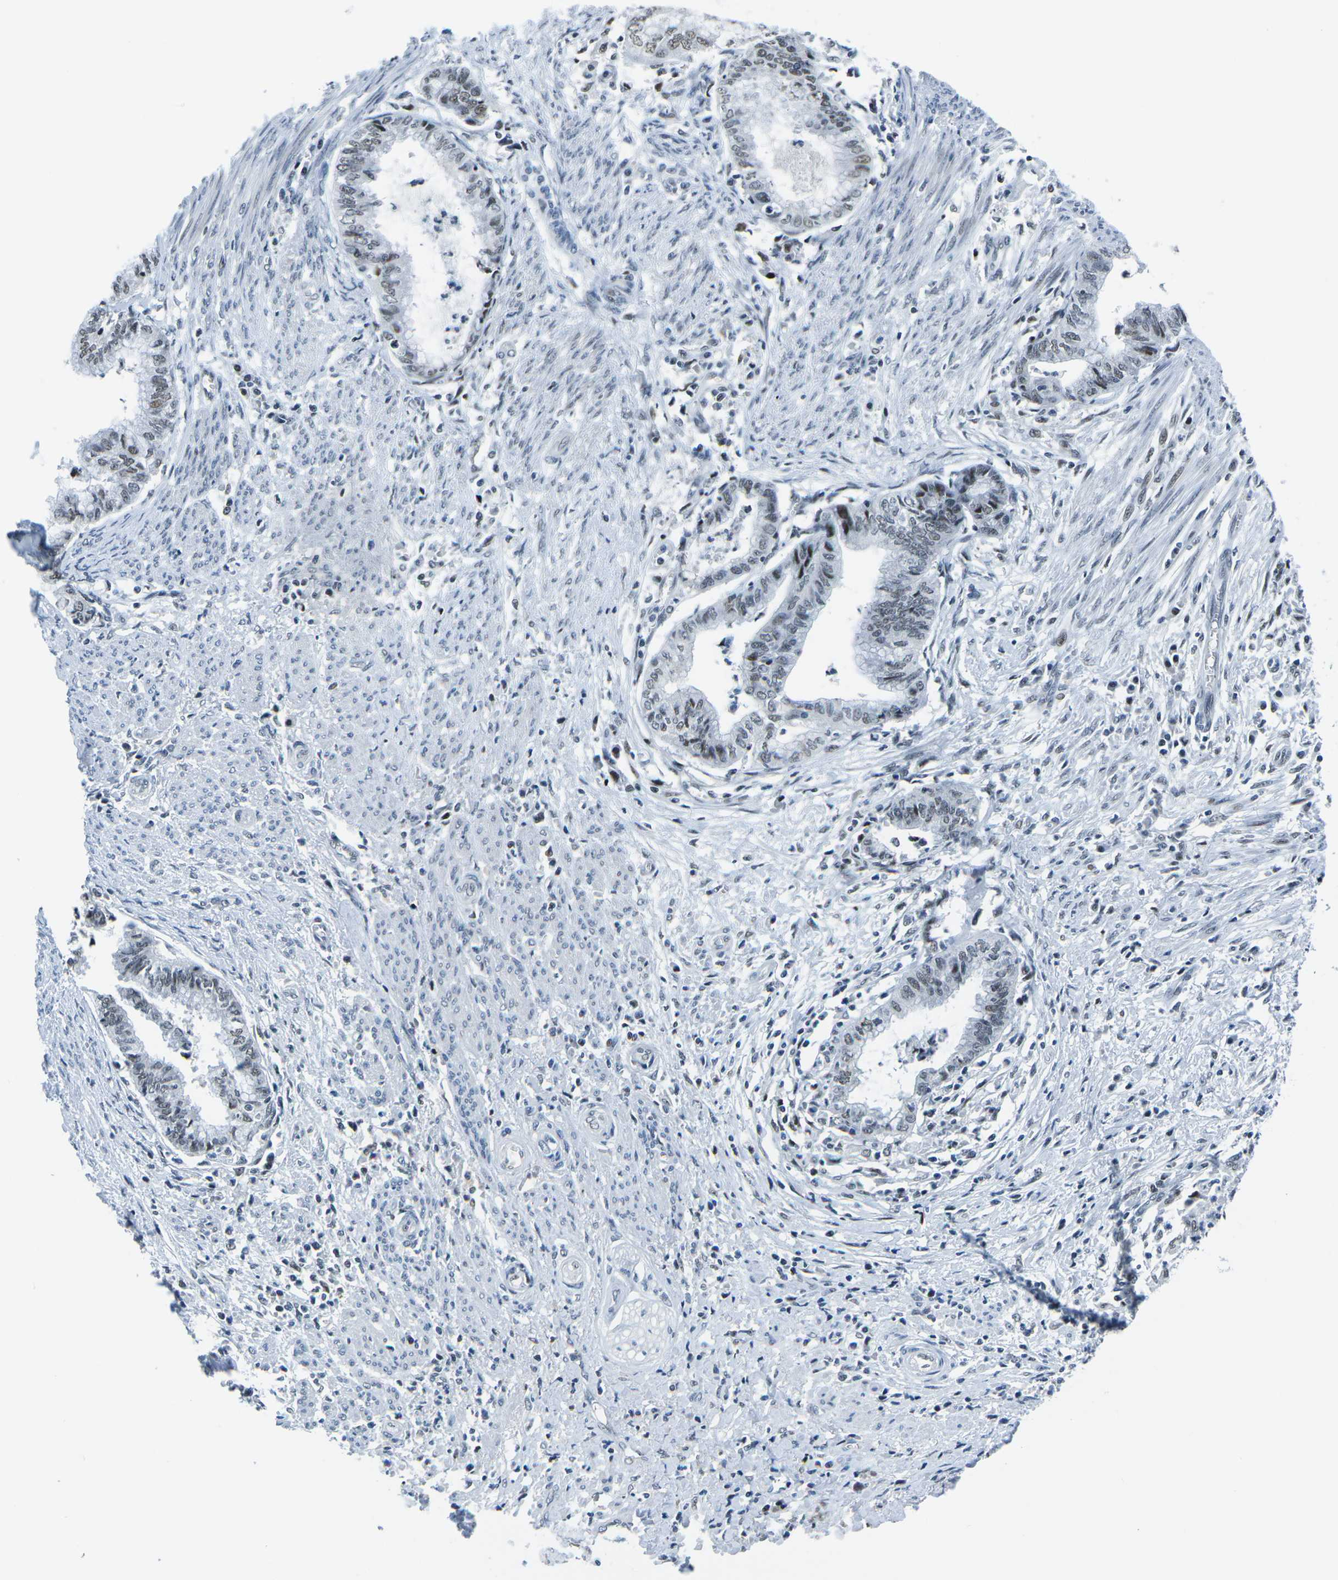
{"staining": {"intensity": "weak", "quantity": ">75%", "location": "nuclear"}, "tissue": "endometrial cancer", "cell_type": "Tumor cells", "image_type": "cancer", "snomed": [{"axis": "morphology", "description": "Necrosis, NOS"}, {"axis": "morphology", "description": "Adenocarcinoma, NOS"}, {"axis": "topography", "description": "Endometrium"}], "caption": "Immunohistochemistry image of adenocarcinoma (endometrial) stained for a protein (brown), which demonstrates low levels of weak nuclear positivity in about >75% of tumor cells.", "gene": "PRPF8", "patient": {"sex": "female", "age": 79}}